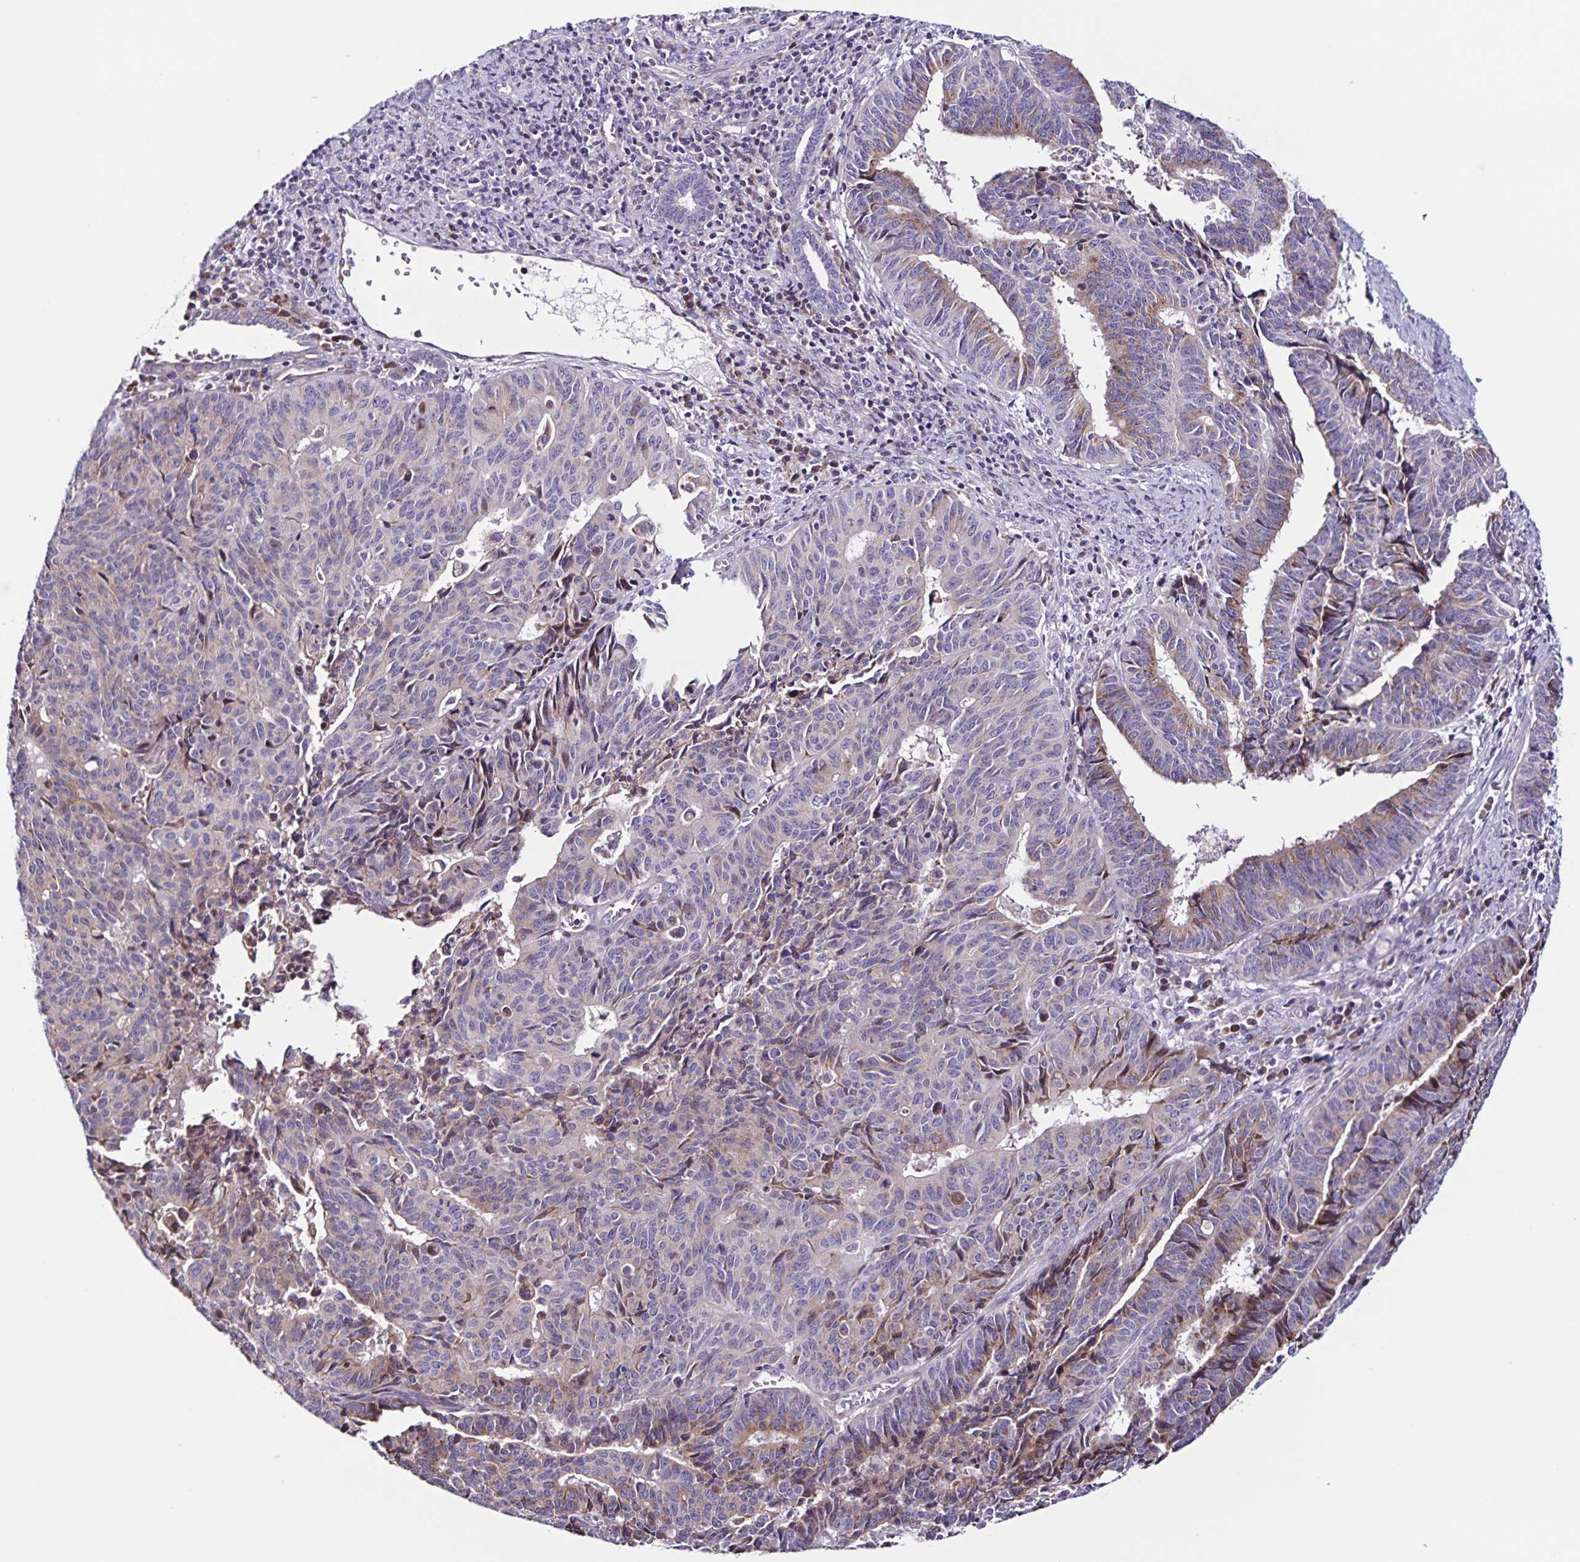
{"staining": {"intensity": "weak", "quantity": "<25%", "location": "cytoplasmic/membranous"}, "tissue": "endometrial cancer", "cell_type": "Tumor cells", "image_type": "cancer", "snomed": [{"axis": "morphology", "description": "Adenocarcinoma, NOS"}, {"axis": "topography", "description": "Endometrium"}], "caption": "Endometrial cancer (adenocarcinoma) stained for a protein using immunohistochemistry shows no positivity tumor cells.", "gene": "RNFT2", "patient": {"sex": "female", "age": 65}}